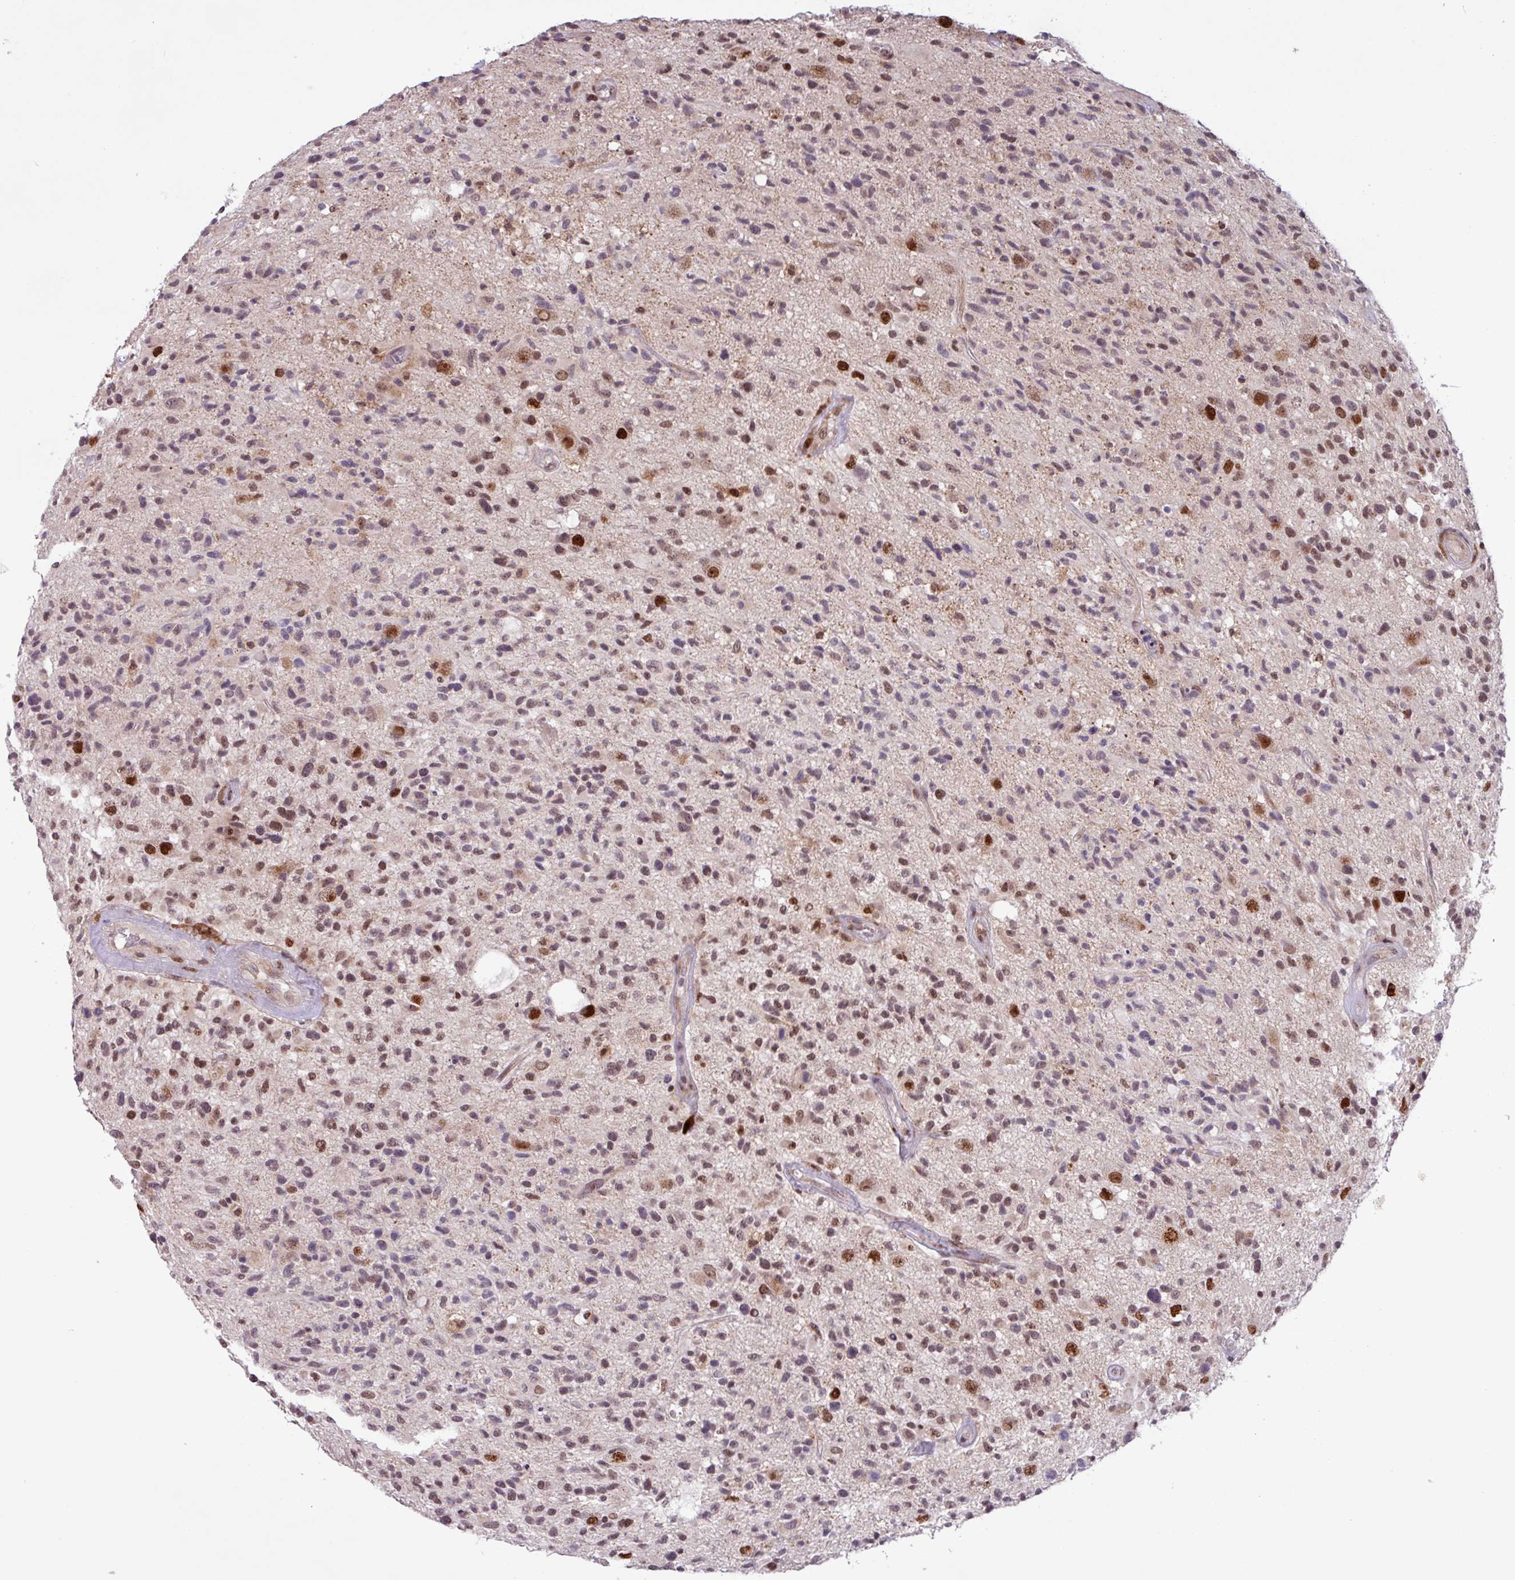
{"staining": {"intensity": "moderate", "quantity": ">75%", "location": "nuclear"}, "tissue": "glioma", "cell_type": "Tumor cells", "image_type": "cancer", "snomed": [{"axis": "morphology", "description": "Glioma, malignant, High grade"}, {"axis": "morphology", "description": "Glioblastoma, NOS"}, {"axis": "topography", "description": "Brain"}], "caption": "Protein analysis of glioblastoma tissue shows moderate nuclear positivity in about >75% of tumor cells. (Brightfield microscopy of DAB IHC at high magnification).", "gene": "BRD3", "patient": {"sex": "male", "age": 60}}